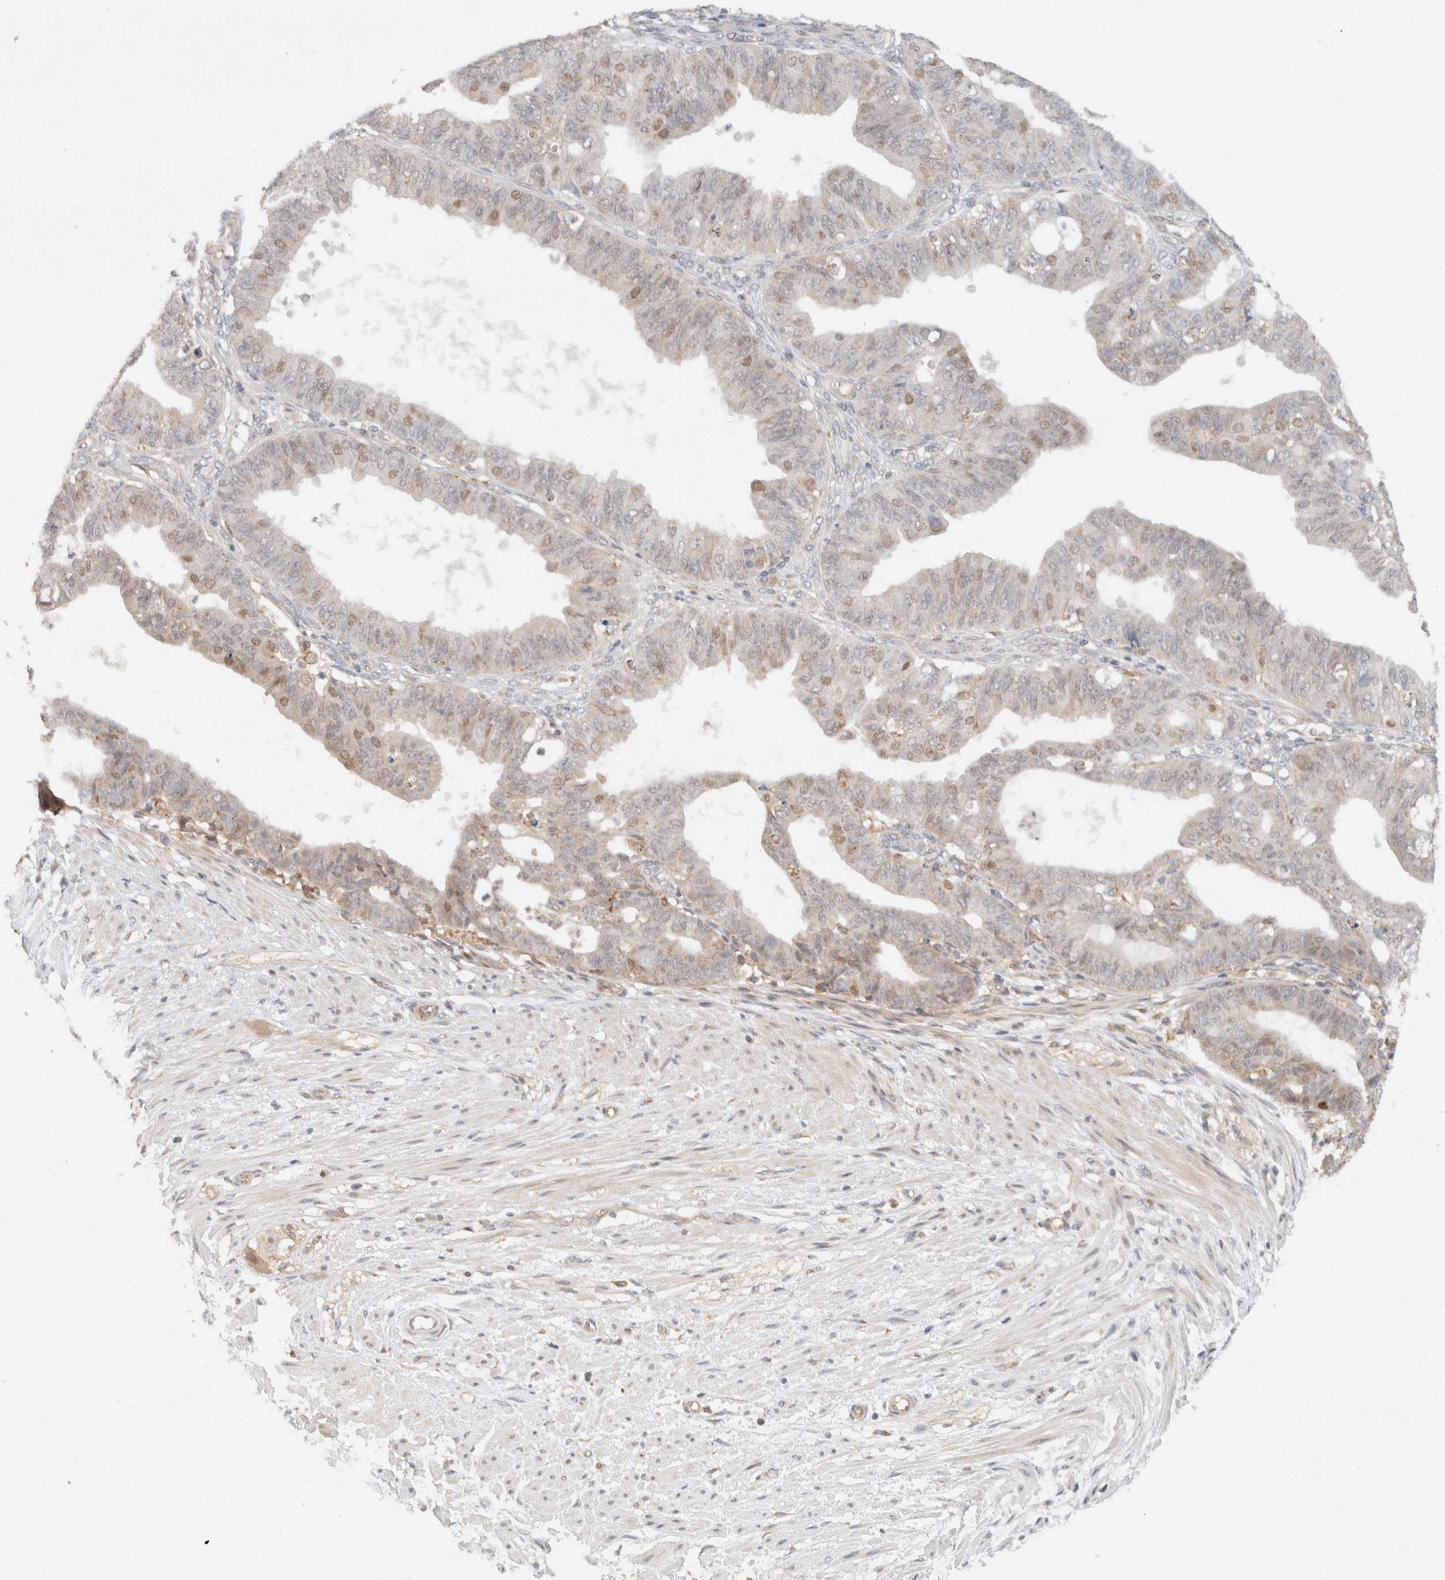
{"staining": {"intensity": "weak", "quantity": "<25%", "location": "nuclear"}, "tissue": "ovarian cancer", "cell_type": "Tumor cells", "image_type": "cancer", "snomed": [{"axis": "morphology", "description": "Carcinoma, endometroid"}, {"axis": "topography", "description": "Ovary"}], "caption": "Ovarian endometroid carcinoma was stained to show a protein in brown. There is no significant positivity in tumor cells.", "gene": "TACC1", "patient": {"sex": "female", "age": 42}}